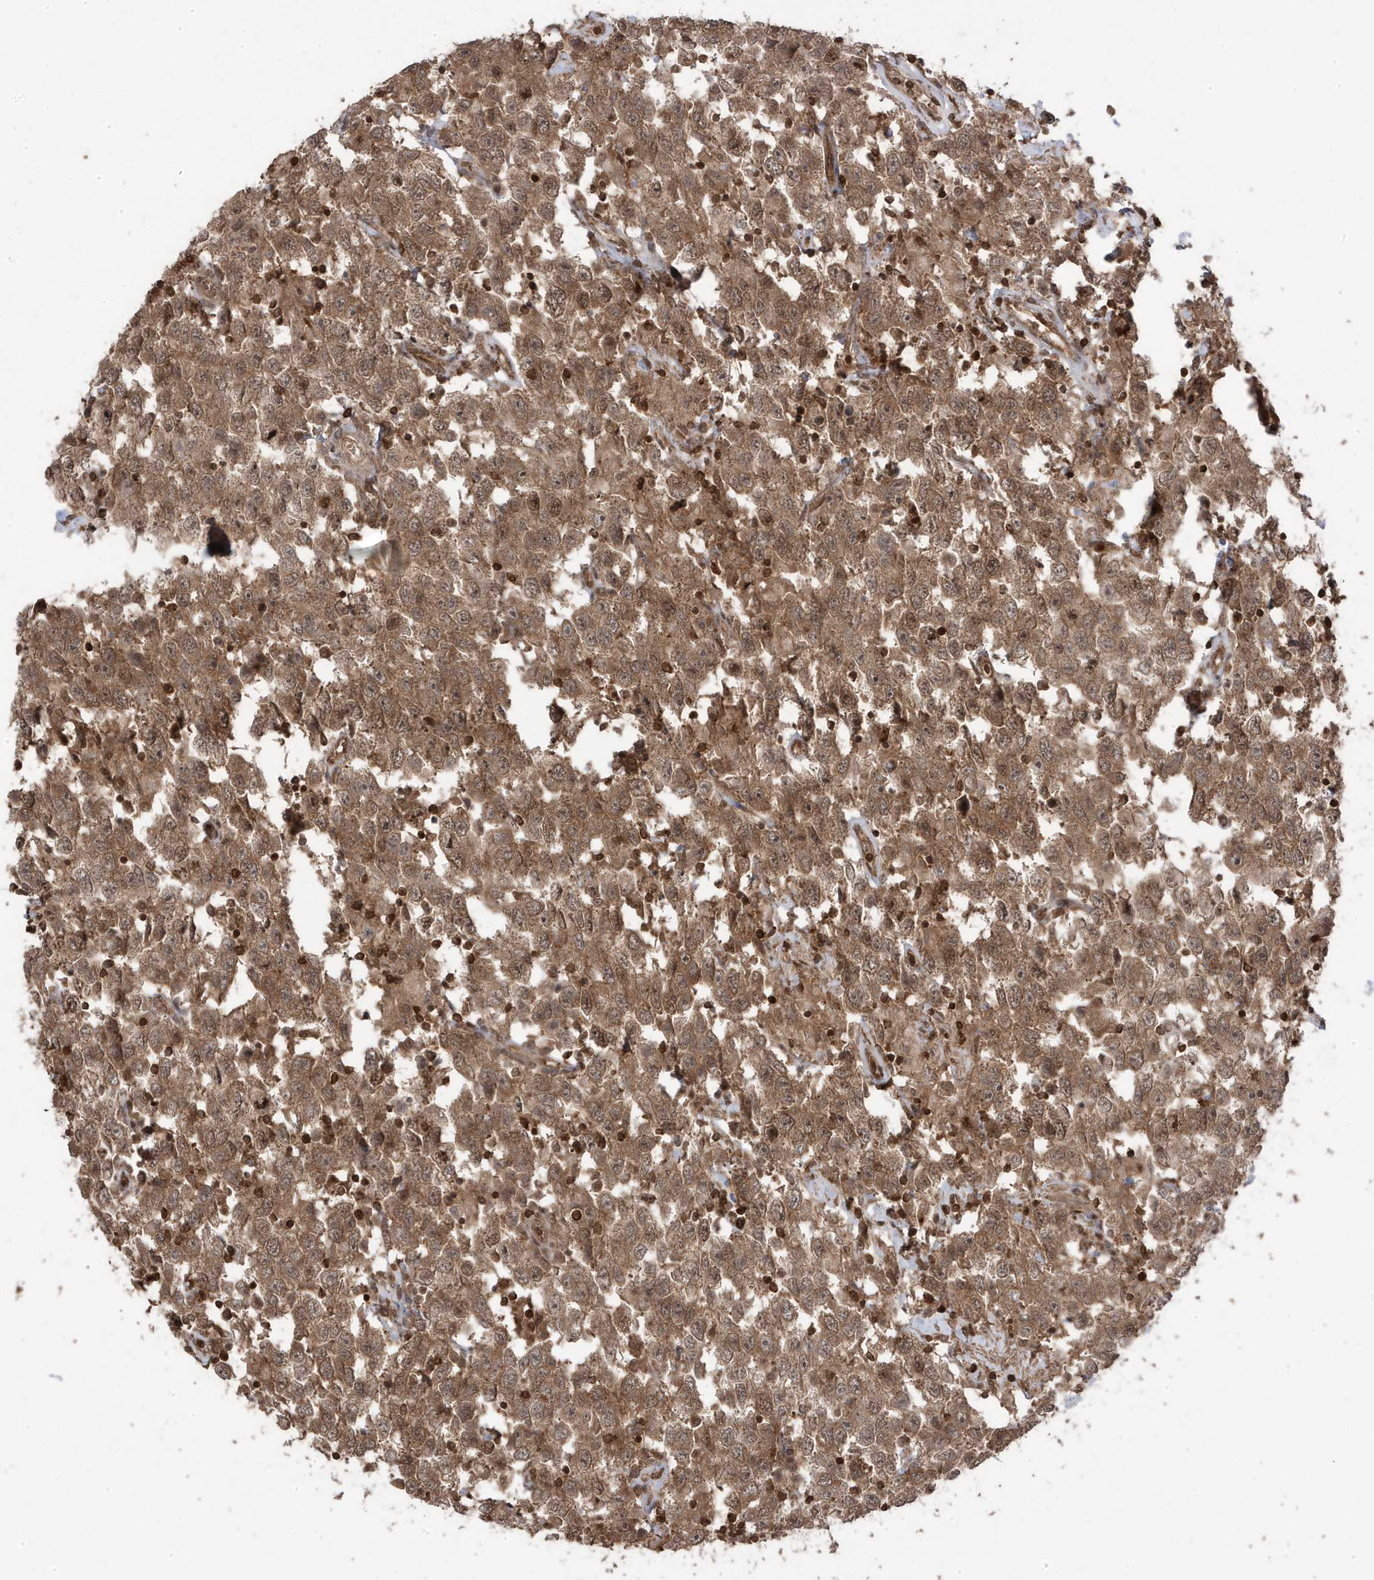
{"staining": {"intensity": "moderate", "quantity": ">75%", "location": "cytoplasmic/membranous,nuclear"}, "tissue": "testis cancer", "cell_type": "Tumor cells", "image_type": "cancer", "snomed": [{"axis": "morphology", "description": "Seminoma, NOS"}, {"axis": "topography", "description": "Testis"}], "caption": "Immunohistochemical staining of seminoma (testis) shows medium levels of moderate cytoplasmic/membranous and nuclear positivity in about >75% of tumor cells. Immunohistochemistry stains the protein of interest in brown and the nuclei are stained blue.", "gene": "ASAP1", "patient": {"sex": "male", "age": 41}}